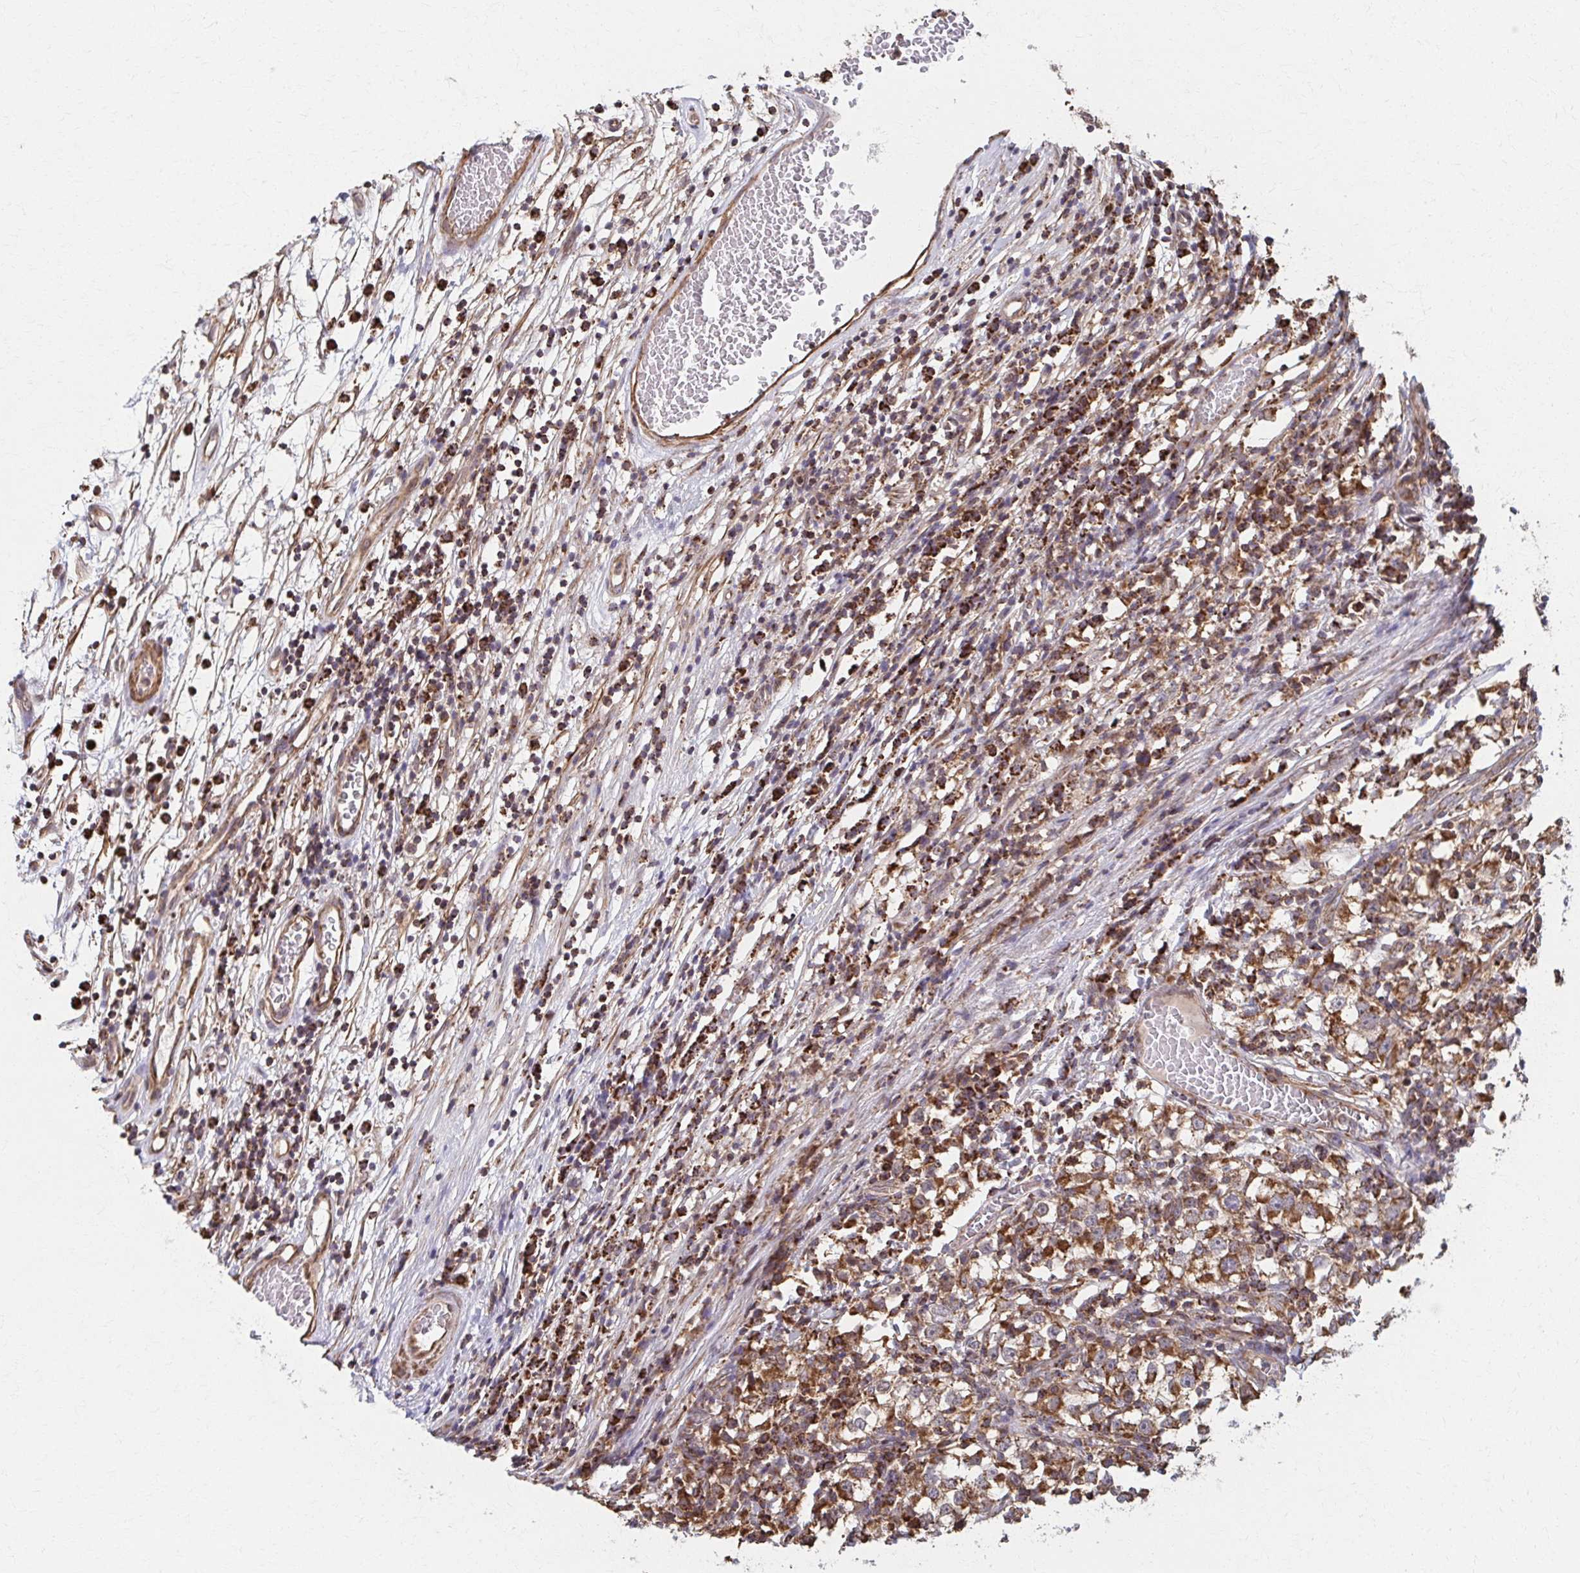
{"staining": {"intensity": "moderate", "quantity": ">75%", "location": "cytoplasmic/membranous"}, "tissue": "testis cancer", "cell_type": "Tumor cells", "image_type": "cancer", "snomed": [{"axis": "morphology", "description": "Seminoma, NOS"}, {"axis": "topography", "description": "Testis"}], "caption": "Protein staining of testis cancer (seminoma) tissue demonstrates moderate cytoplasmic/membranous expression in approximately >75% of tumor cells.", "gene": "KLHL34", "patient": {"sex": "male", "age": 65}}